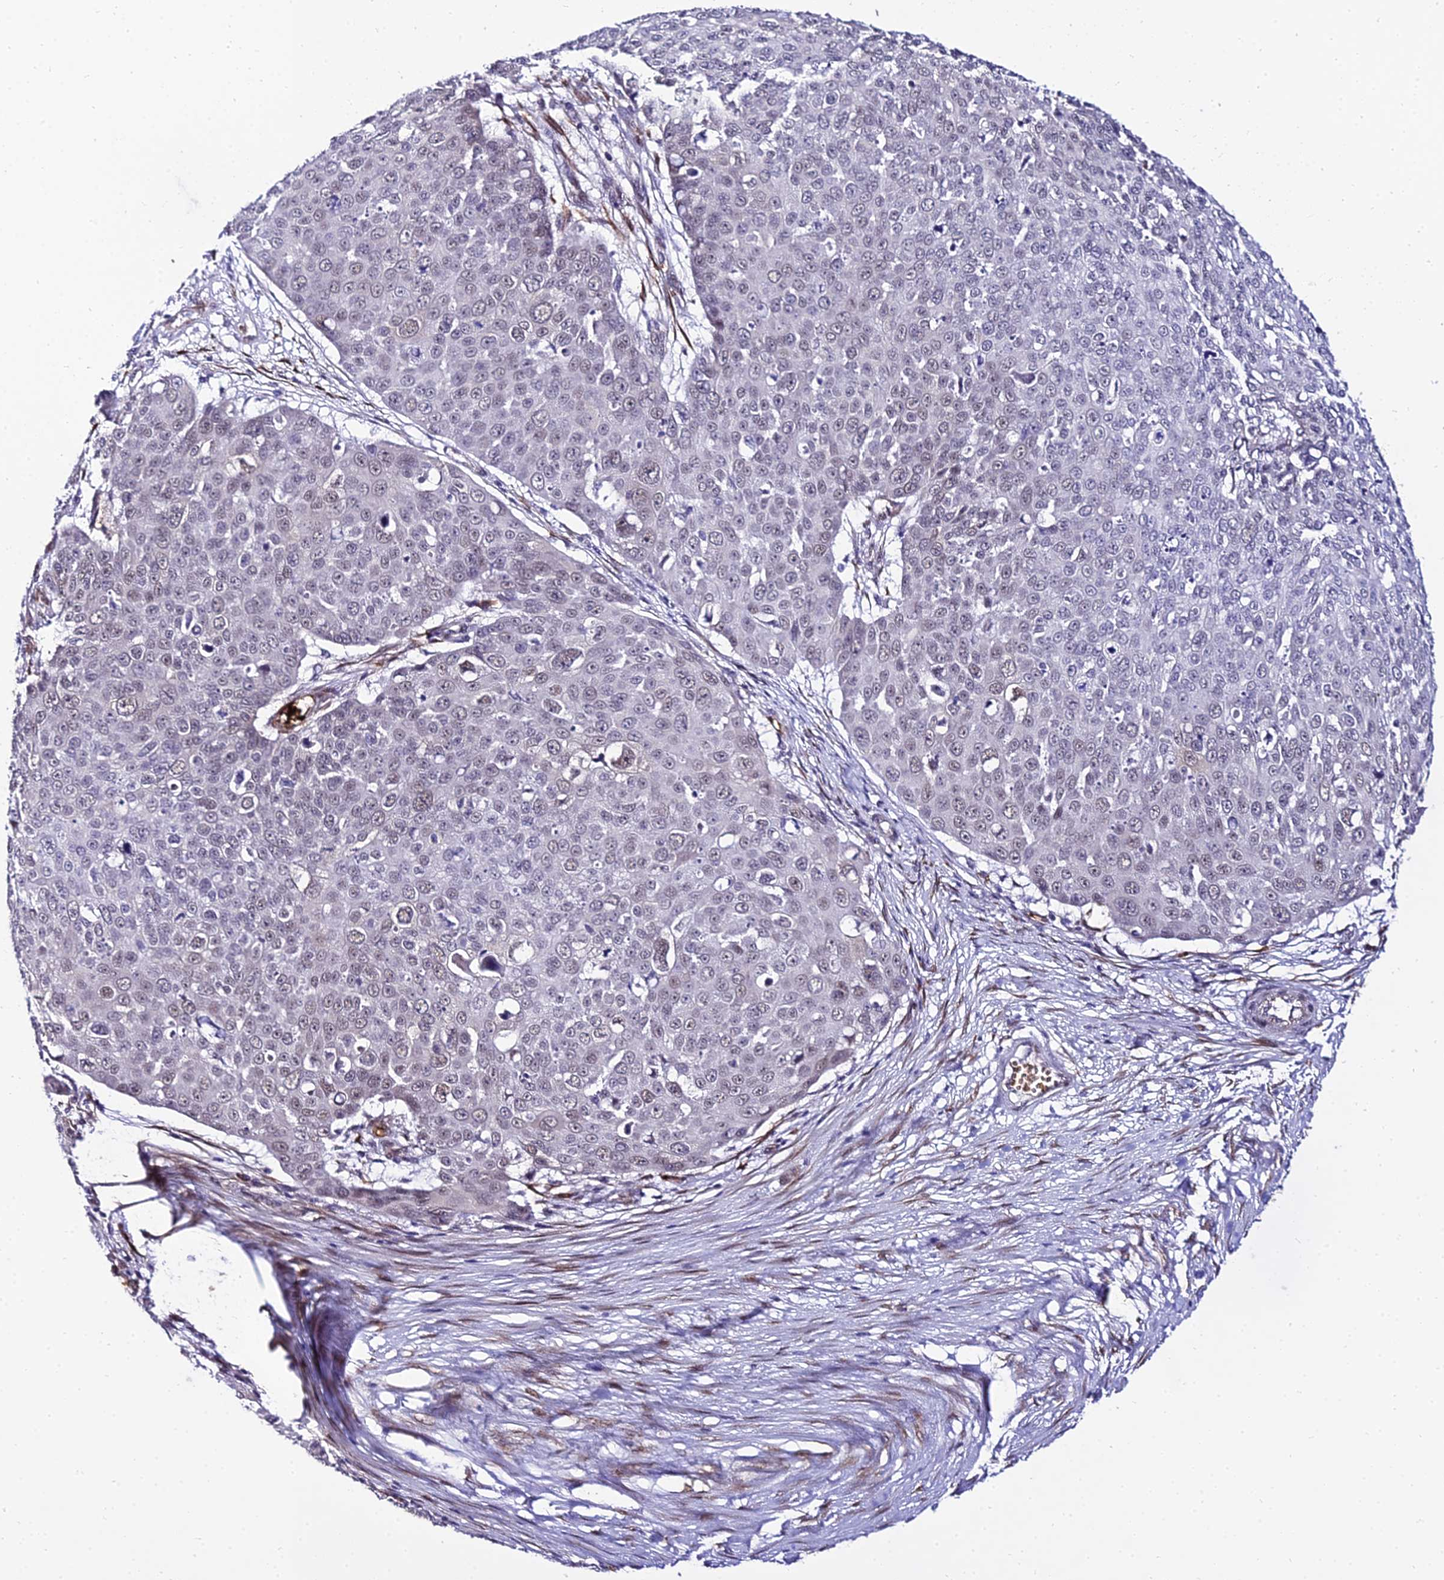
{"staining": {"intensity": "weak", "quantity": "<25%", "location": "nuclear"}, "tissue": "skin cancer", "cell_type": "Tumor cells", "image_type": "cancer", "snomed": [{"axis": "morphology", "description": "Squamous cell carcinoma, NOS"}, {"axis": "topography", "description": "Skin"}], "caption": "A histopathology image of human skin cancer is negative for staining in tumor cells.", "gene": "BCL9", "patient": {"sex": "male", "age": 71}}